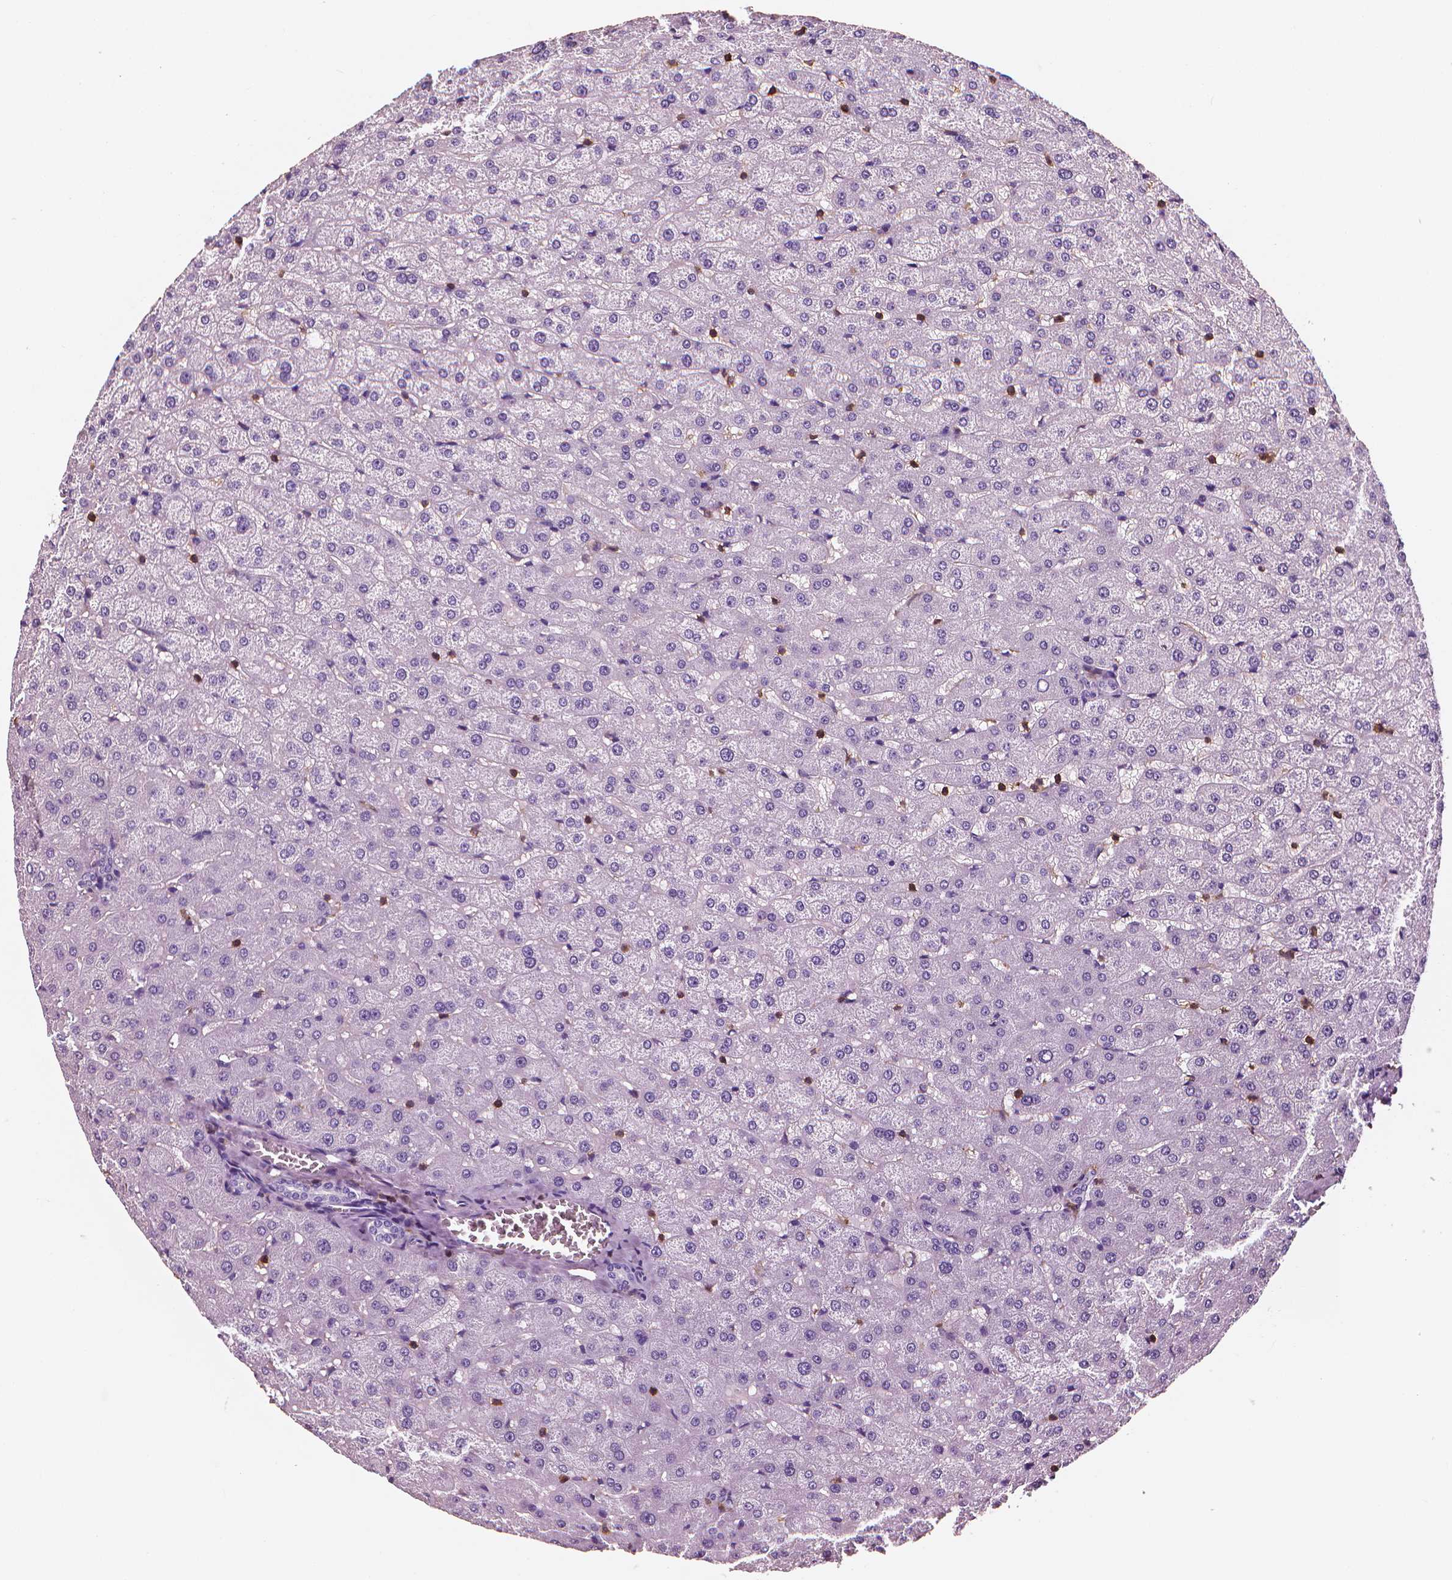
{"staining": {"intensity": "negative", "quantity": "none", "location": "none"}, "tissue": "liver", "cell_type": "Cholangiocytes", "image_type": "normal", "snomed": [{"axis": "morphology", "description": "Normal tissue, NOS"}, {"axis": "topography", "description": "Liver"}], "caption": "Immunohistochemistry of benign liver demonstrates no staining in cholangiocytes. (Brightfield microscopy of DAB immunohistochemistry (IHC) at high magnification).", "gene": "PTPRC", "patient": {"sex": "female", "age": 50}}